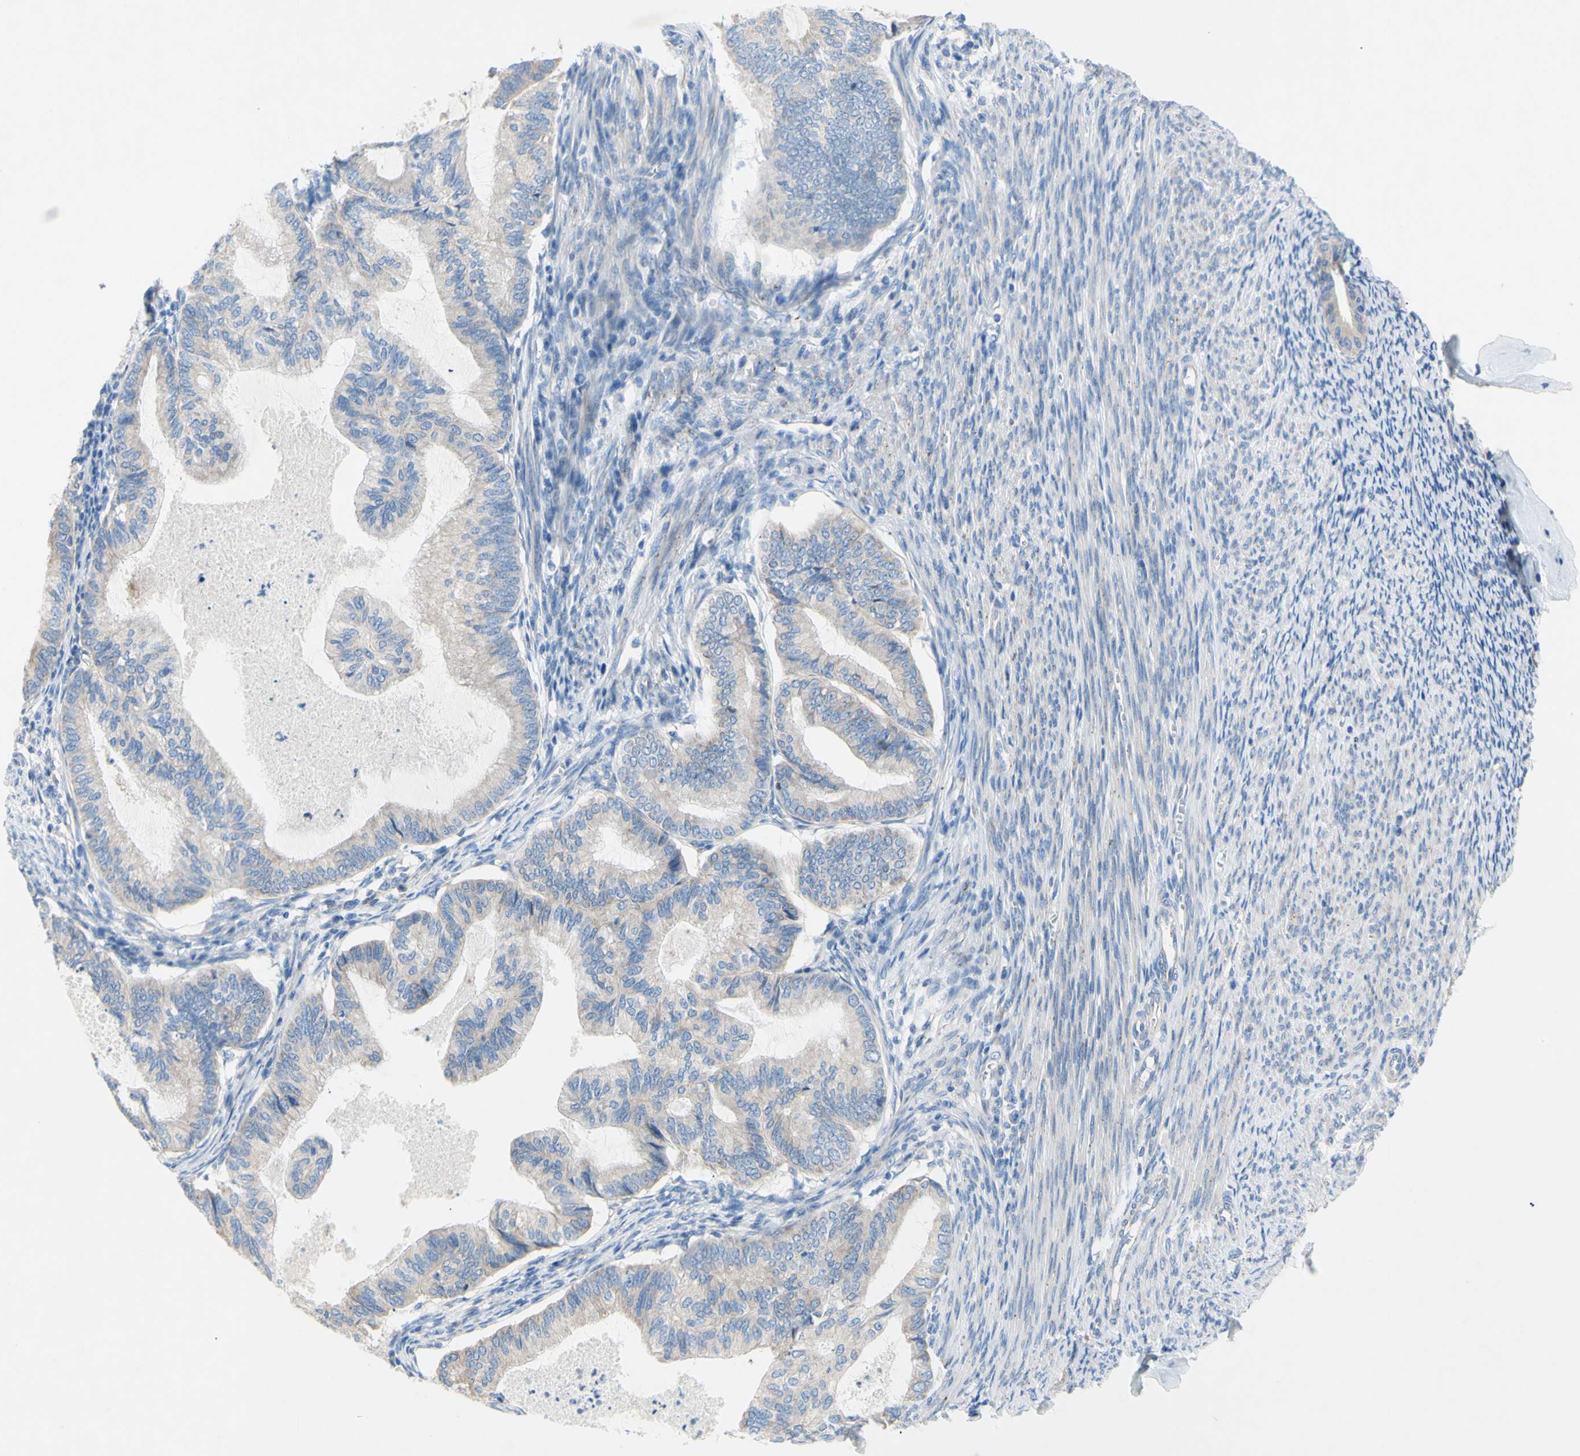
{"staining": {"intensity": "negative", "quantity": "none", "location": "none"}, "tissue": "cervical cancer", "cell_type": "Tumor cells", "image_type": "cancer", "snomed": [{"axis": "morphology", "description": "Normal tissue, NOS"}, {"axis": "morphology", "description": "Adenocarcinoma, NOS"}, {"axis": "topography", "description": "Cervix"}, {"axis": "topography", "description": "Endometrium"}], "caption": "Human cervical cancer stained for a protein using immunohistochemistry exhibits no expression in tumor cells.", "gene": "TMIGD2", "patient": {"sex": "female", "age": 86}}